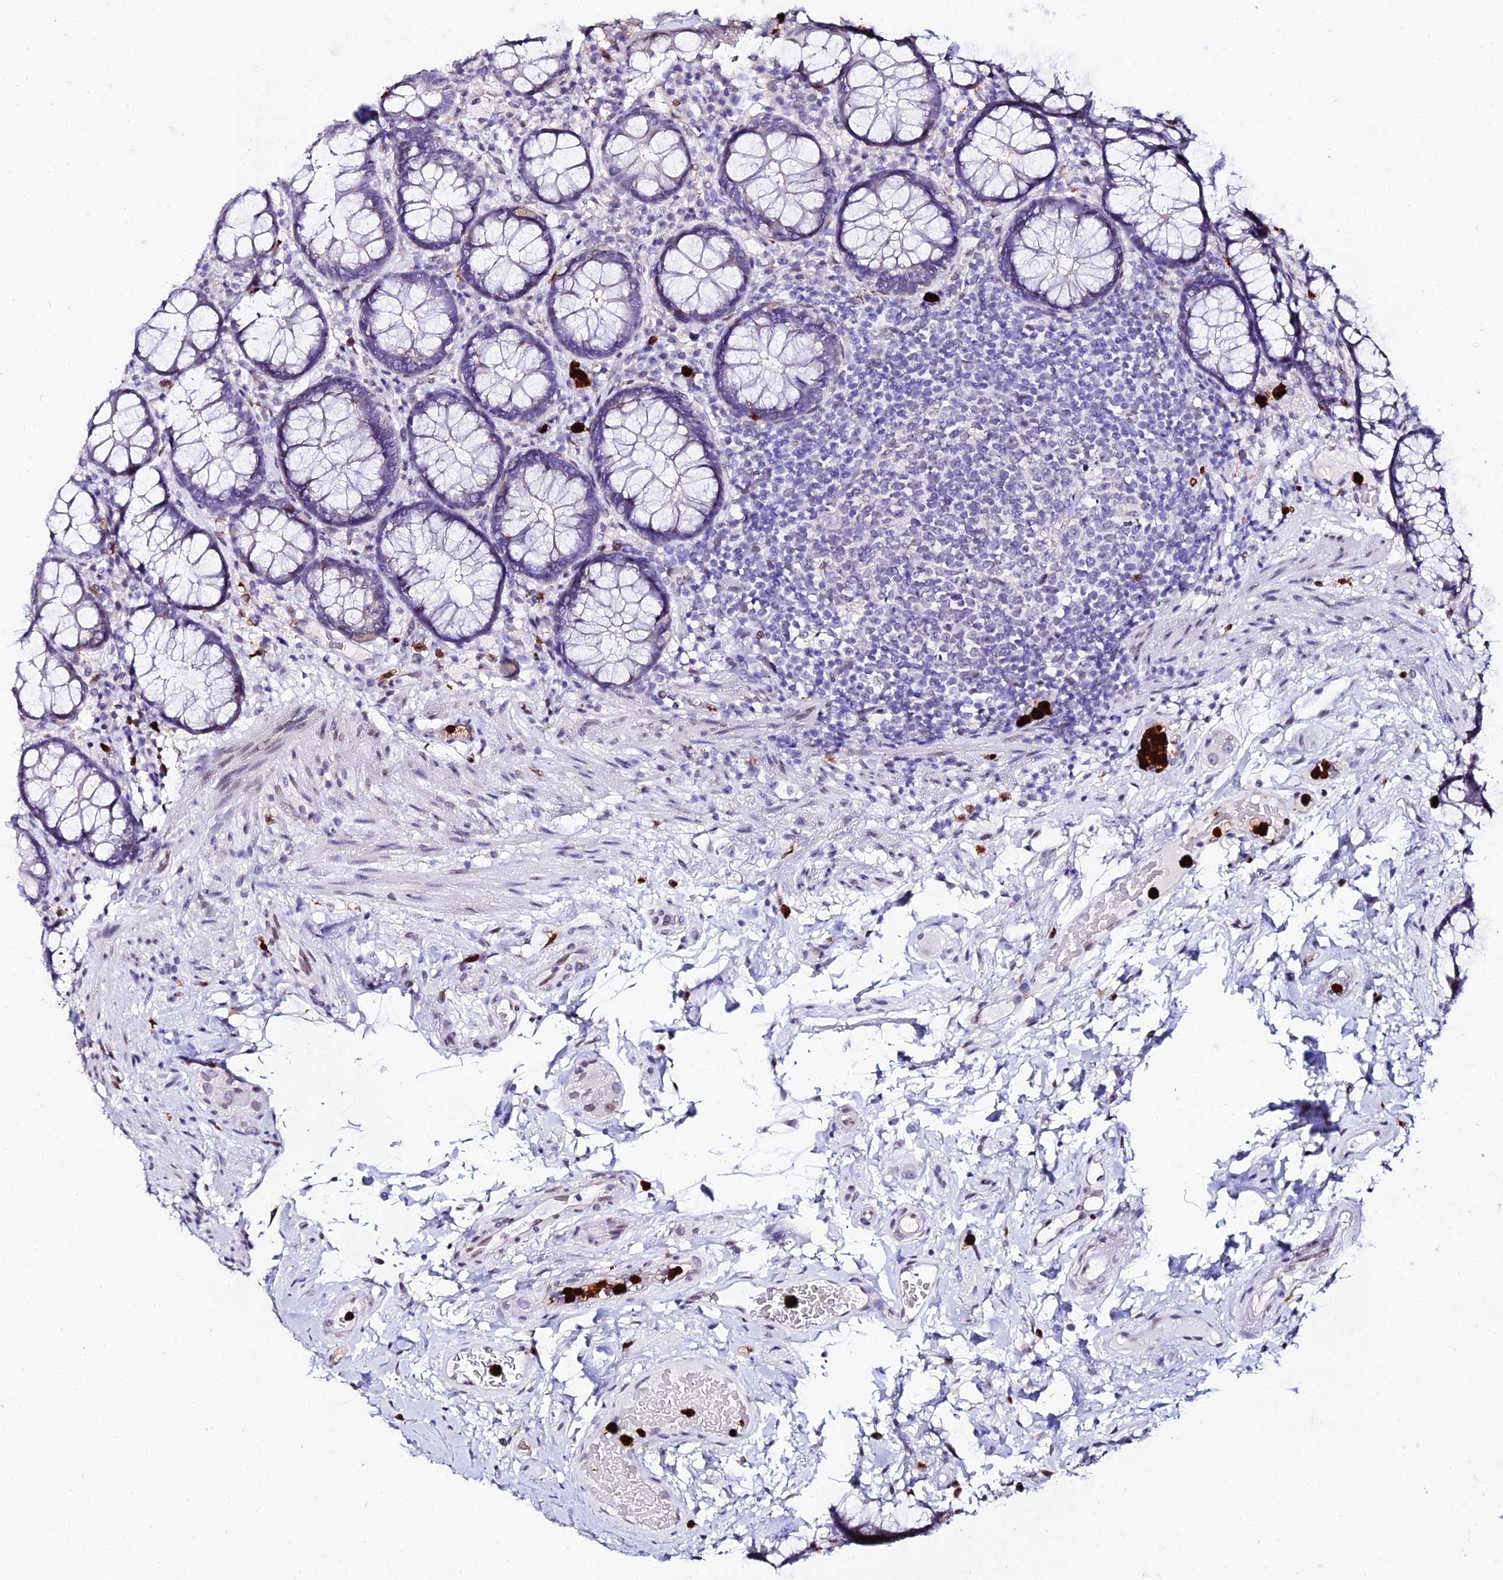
{"staining": {"intensity": "negative", "quantity": "none", "location": "none"}, "tissue": "rectum", "cell_type": "Glandular cells", "image_type": "normal", "snomed": [{"axis": "morphology", "description": "Normal tissue, NOS"}, {"axis": "topography", "description": "Rectum"}], "caption": "The histopathology image shows no staining of glandular cells in unremarkable rectum. Nuclei are stained in blue.", "gene": "MCM10", "patient": {"sex": "male", "age": 83}}